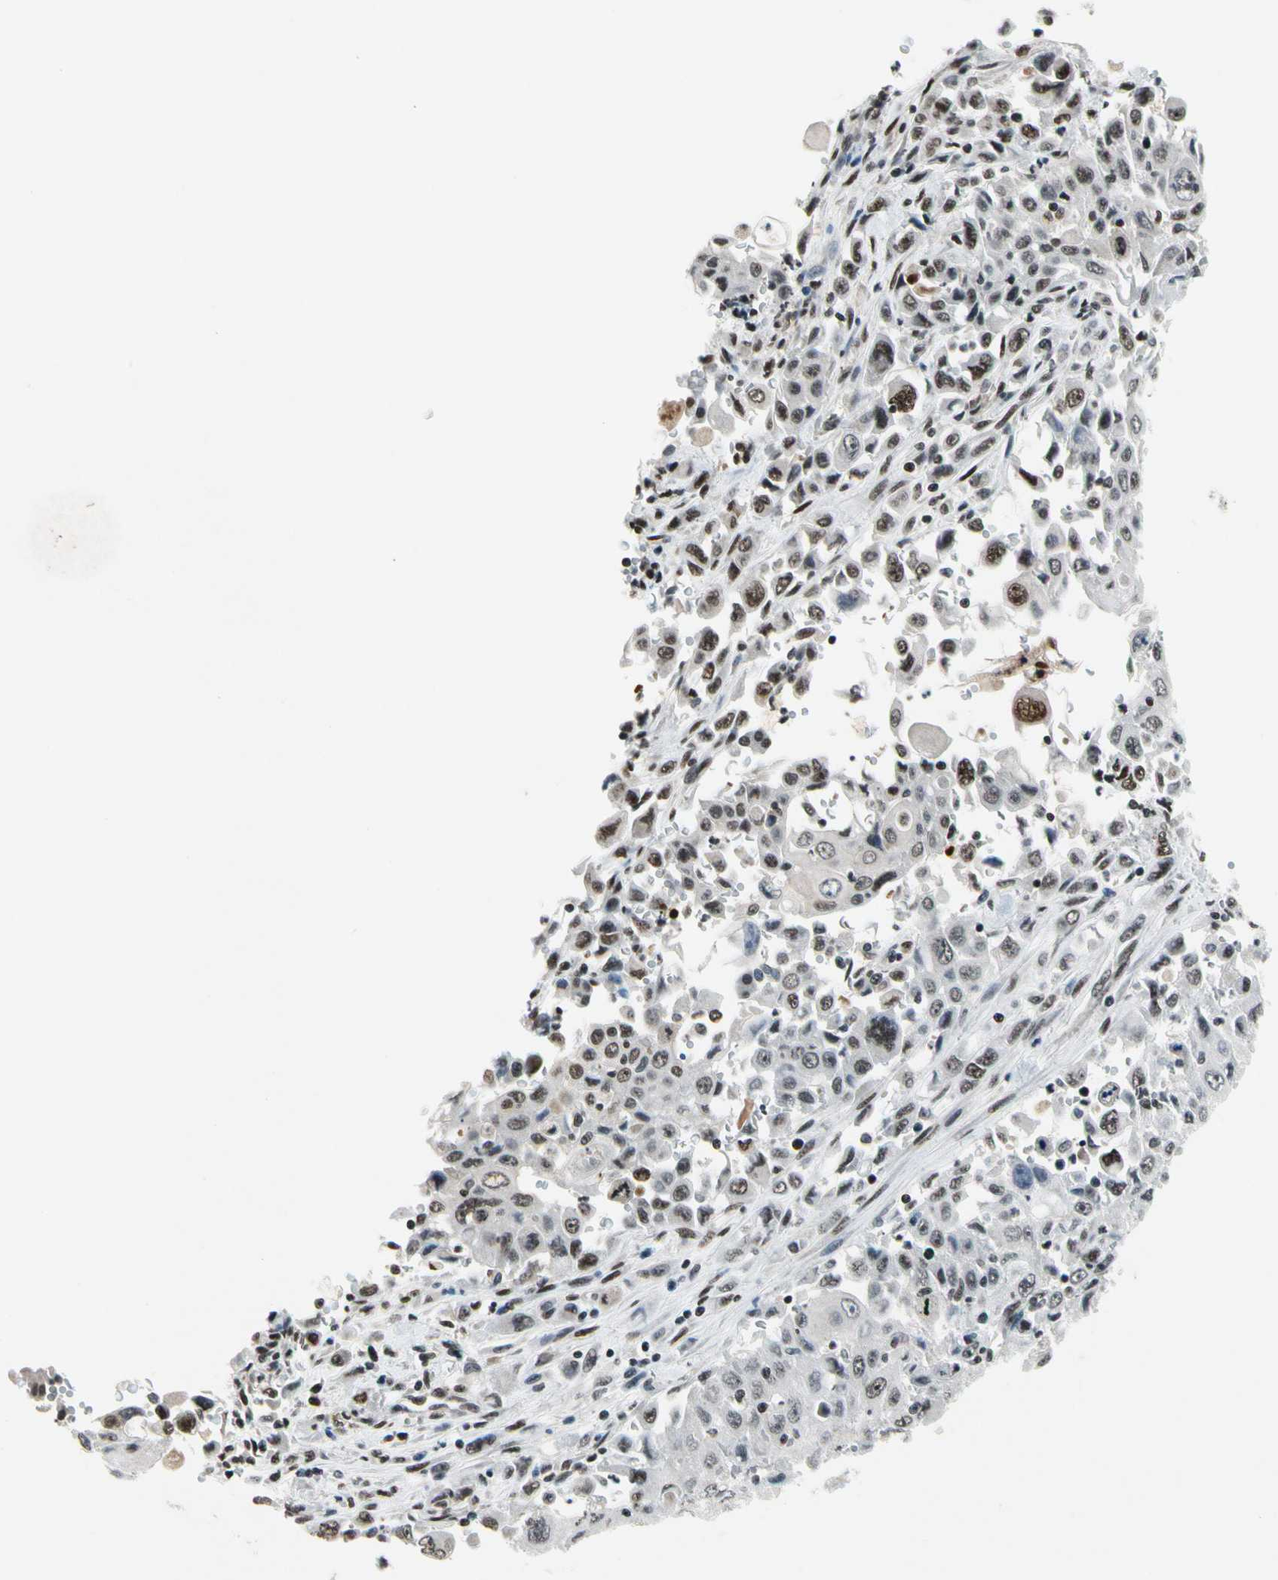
{"staining": {"intensity": "strong", "quantity": "<25%", "location": "nuclear"}, "tissue": "pancreatic cancer", "cell_type": "Tumor cells", "image_type": "cancer", "snomed": [{"axis": "morphology", "description": "Adenocarcinoma, NOS"}, {"axis": "topography", "description": "Pancreas"}], "caption": "The image displays immunohistochemical staining of pancreatic adenocarcinoma. There is strong nuclear expression is seen in approximately <25% of tumor cells.", "gene": "RECQL", "patient": {"sex": "male", "age": 70}}